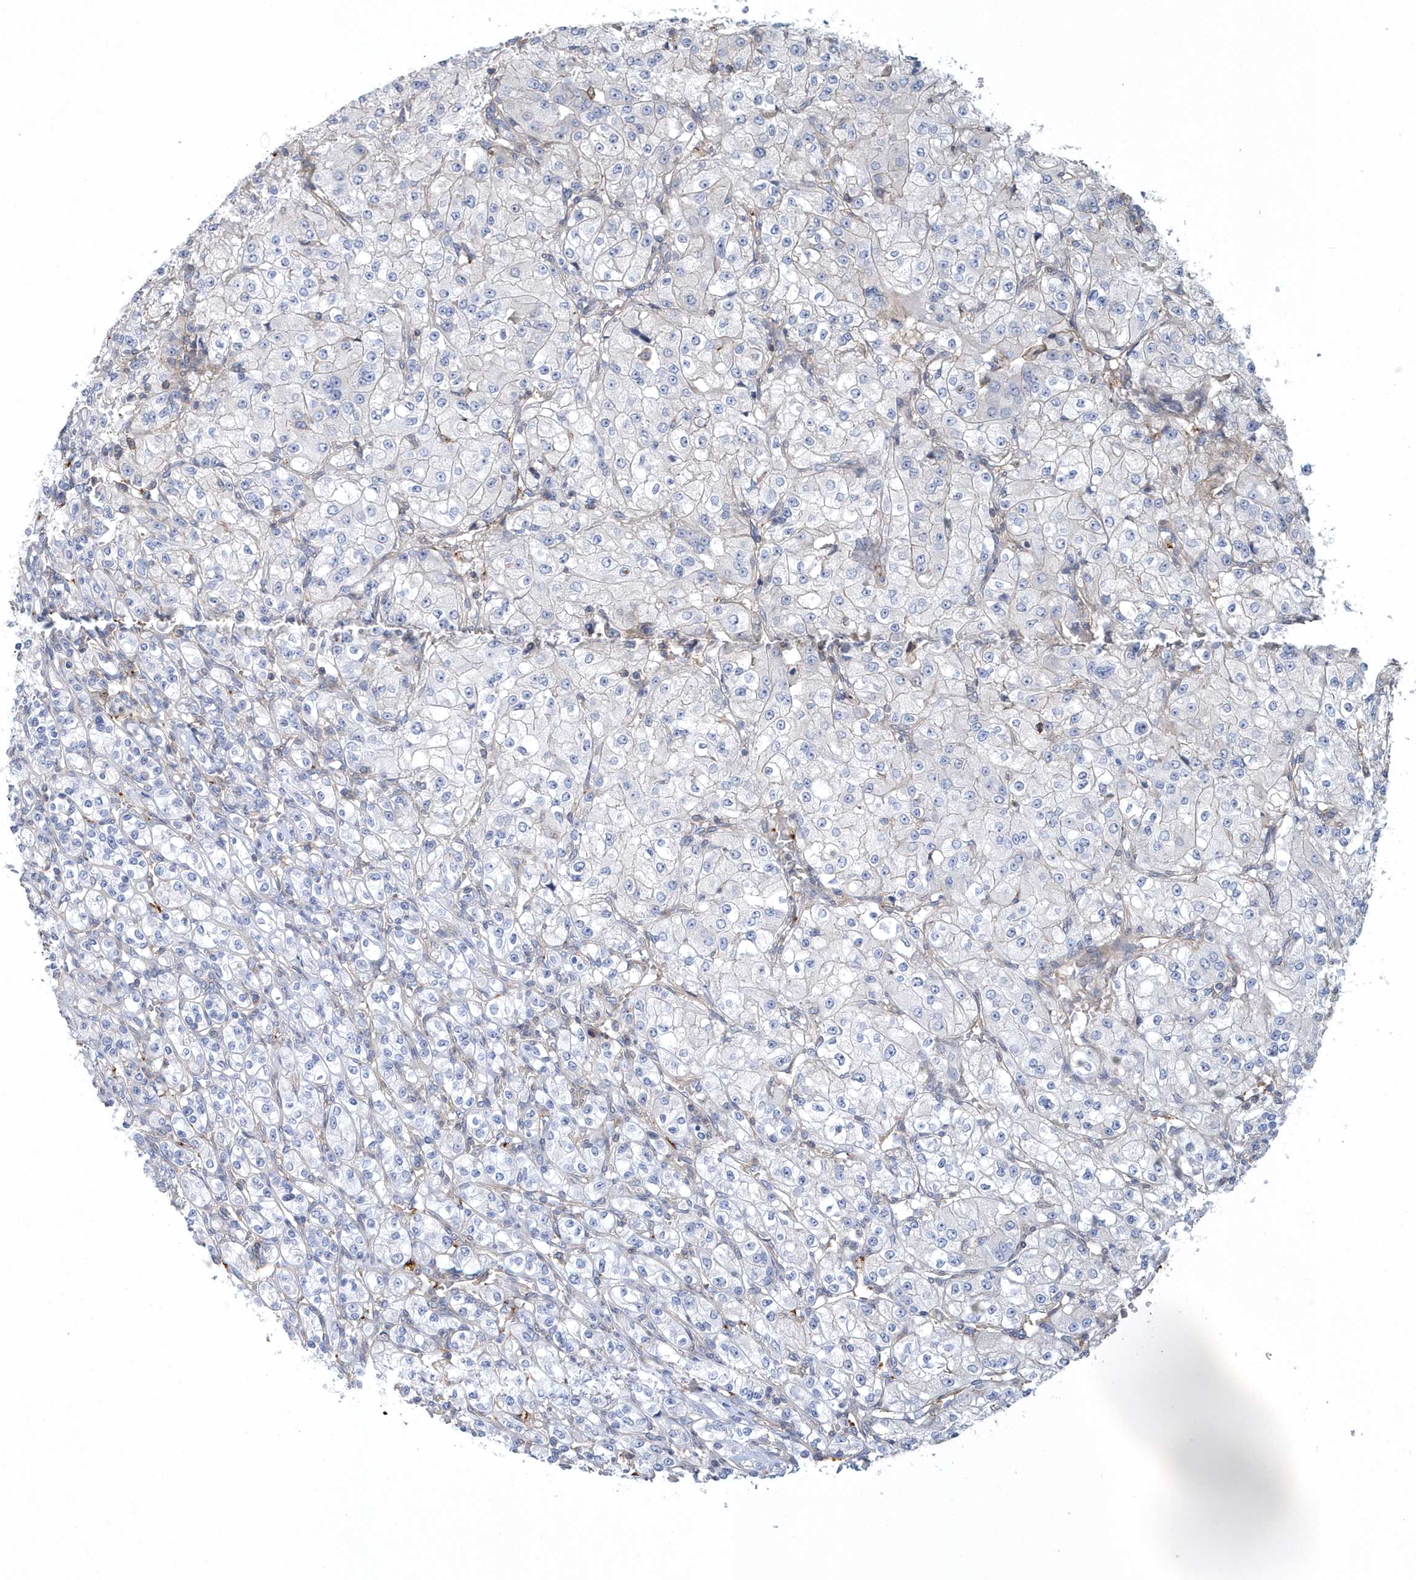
{"staining": {"intensity": "negative", "quantity": "none", "location": "none"}, "tissue": "renal cancer", "cell_type": "Tumor cells", "image_type": "cancer", "snomed": [{"axis": "morphology", "description": "Adenocarcinoma, NOS"}, {"axis": "topography", "description": "Kidney"}], "caption": "DAB (3,3'-diaminobenzidine) immunohistochemical staining of renal adenocarcinoma reveals no significant staining in tumor cells. (Brightfield microscopy of DAB (3,3'-diaminobenzidine) immunohistochemistry at high magnification).", "gene": "ARAP2", "patient": {"sex": "male", "age": 77}}